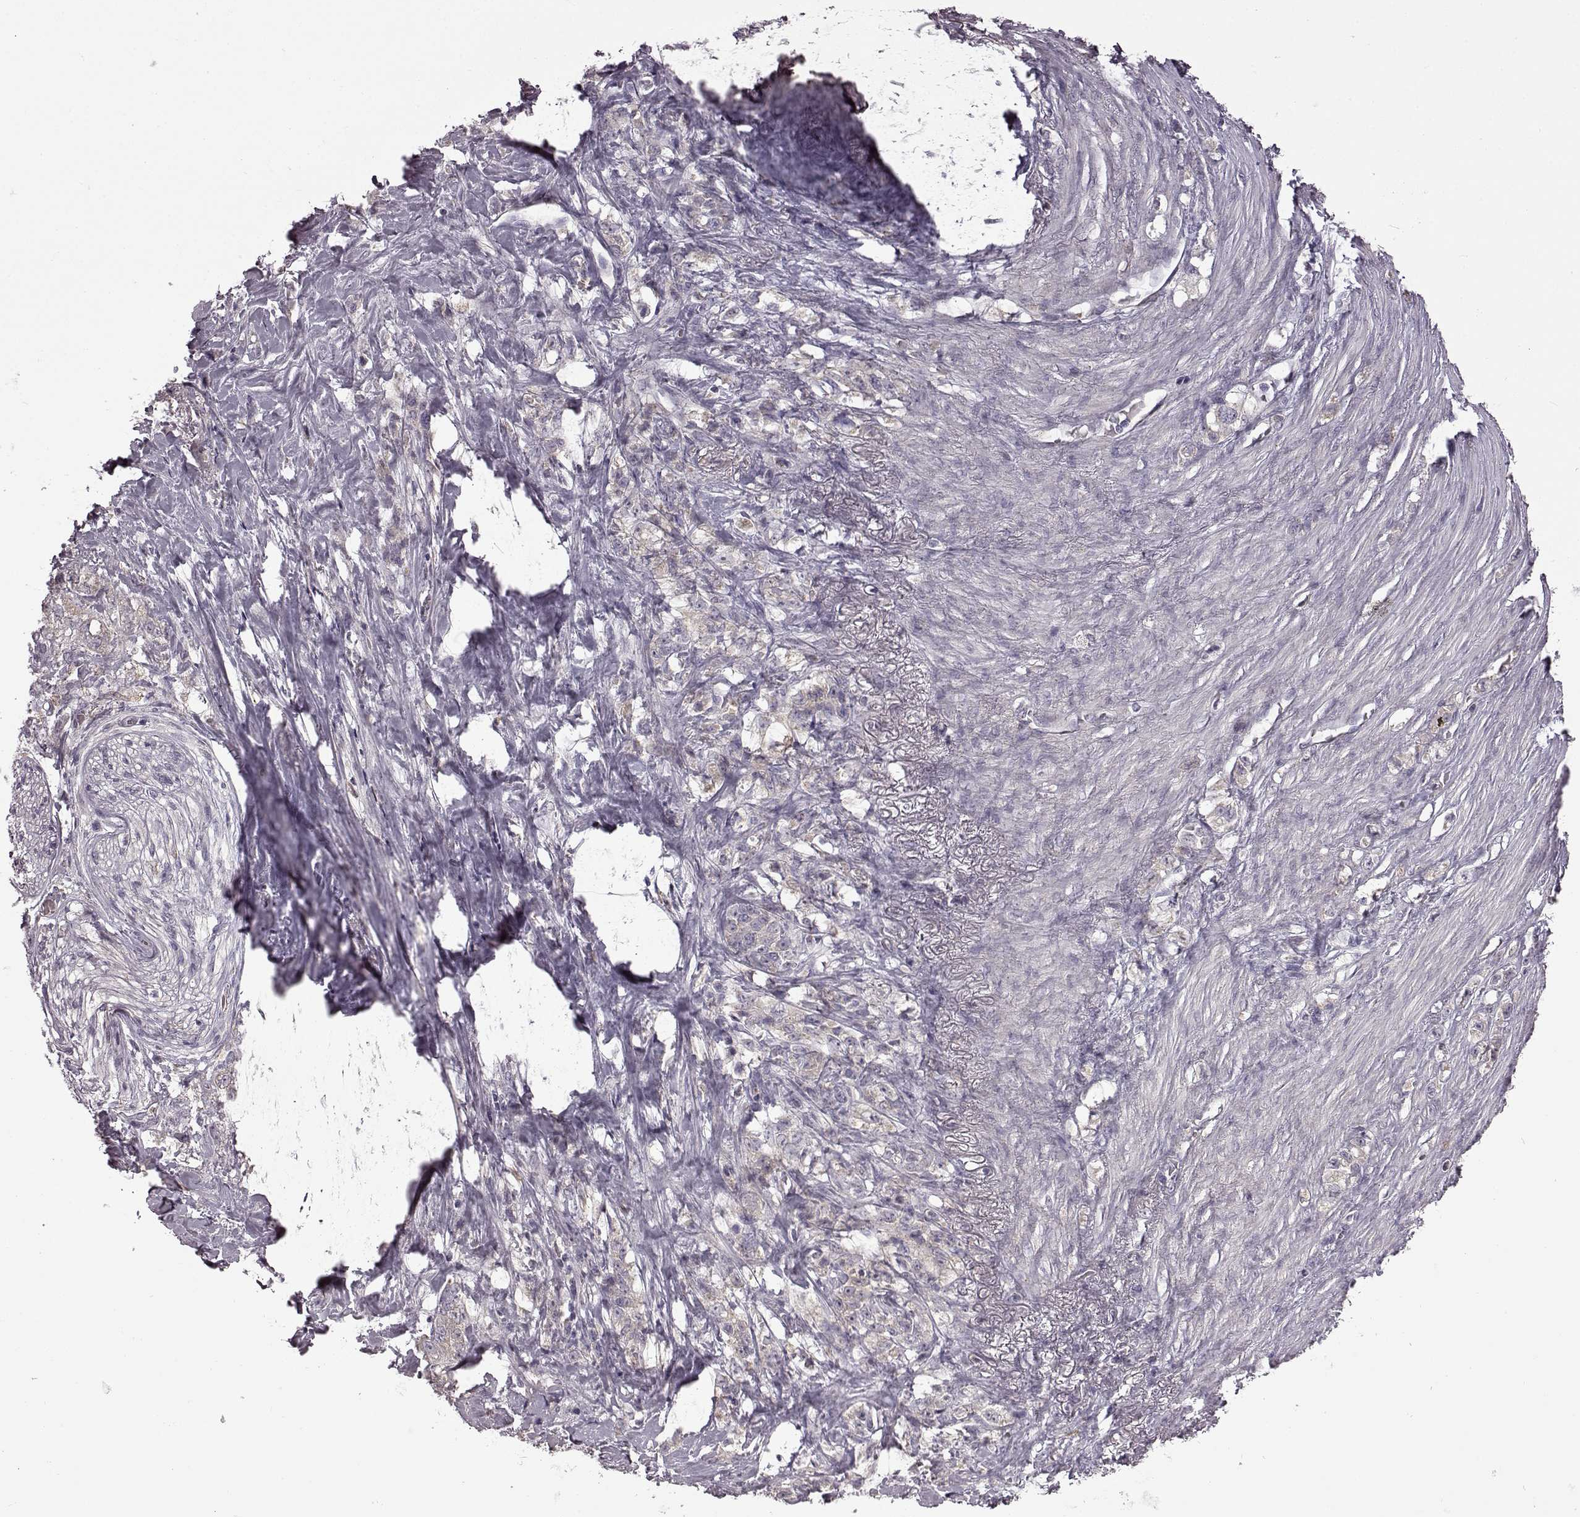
{"staining": {"intensity": "weak", "quantity": "<25%", "location": "cytoplasmic/membranous"}, "tissue": "stomach cancer", "cell_type": "Tumor cells", "image_type": "cancer", "snomed": [{"axis": "morphology", "description": "Adenocarcinoma, NOS"}, {"axis": "topography", "description": "Stomach, lower"}], "caption": "Immunohistochemistry image of stomach cancer stained for a protein (brown), which displays no expression in tumor cells.", "gene": "B3GNT6", "patient": {"sex": "male", "age": 88}}